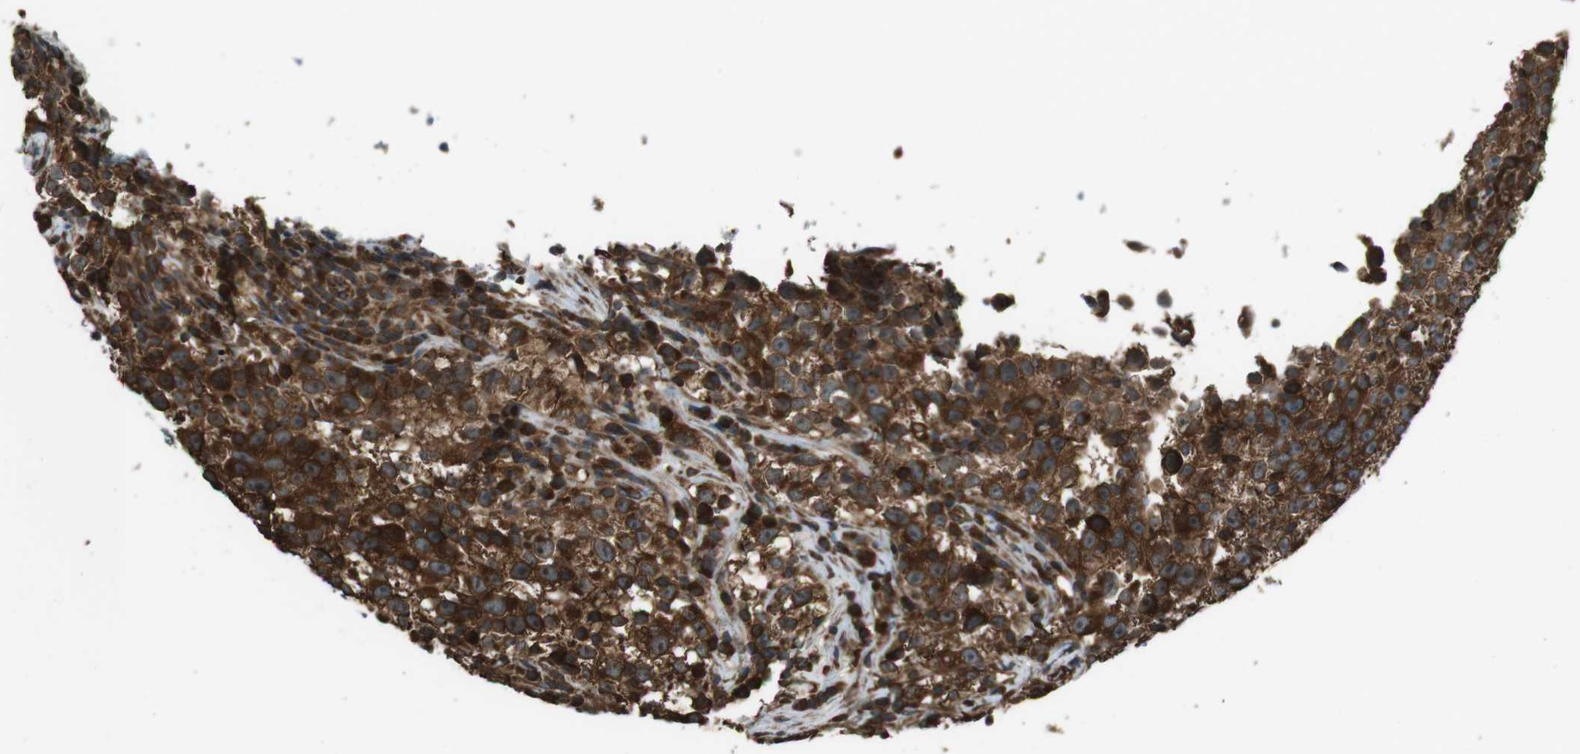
{"staining": {"intensity": "strong", "quantity": "25%-75%", "location": "cytoplasmic/membranous"}, "tissue": "testis cancer", "cell_type": "Tumor cells", "image_type": "cancer", "snomed": [{"axis": "morphology", "description": "Seminoma, NOS"}, {"axis": "topography", "description": "Testis"}], "caption": "This micrograph reveals immunohistochemistry (IHC) staining of seminoma (testis), with high strong cytoplasmic/membranous staining in approximately 25%-75% of tumor cells.", "gene": "PA2G4", "patient": {"sex": "male", "age": 22}}